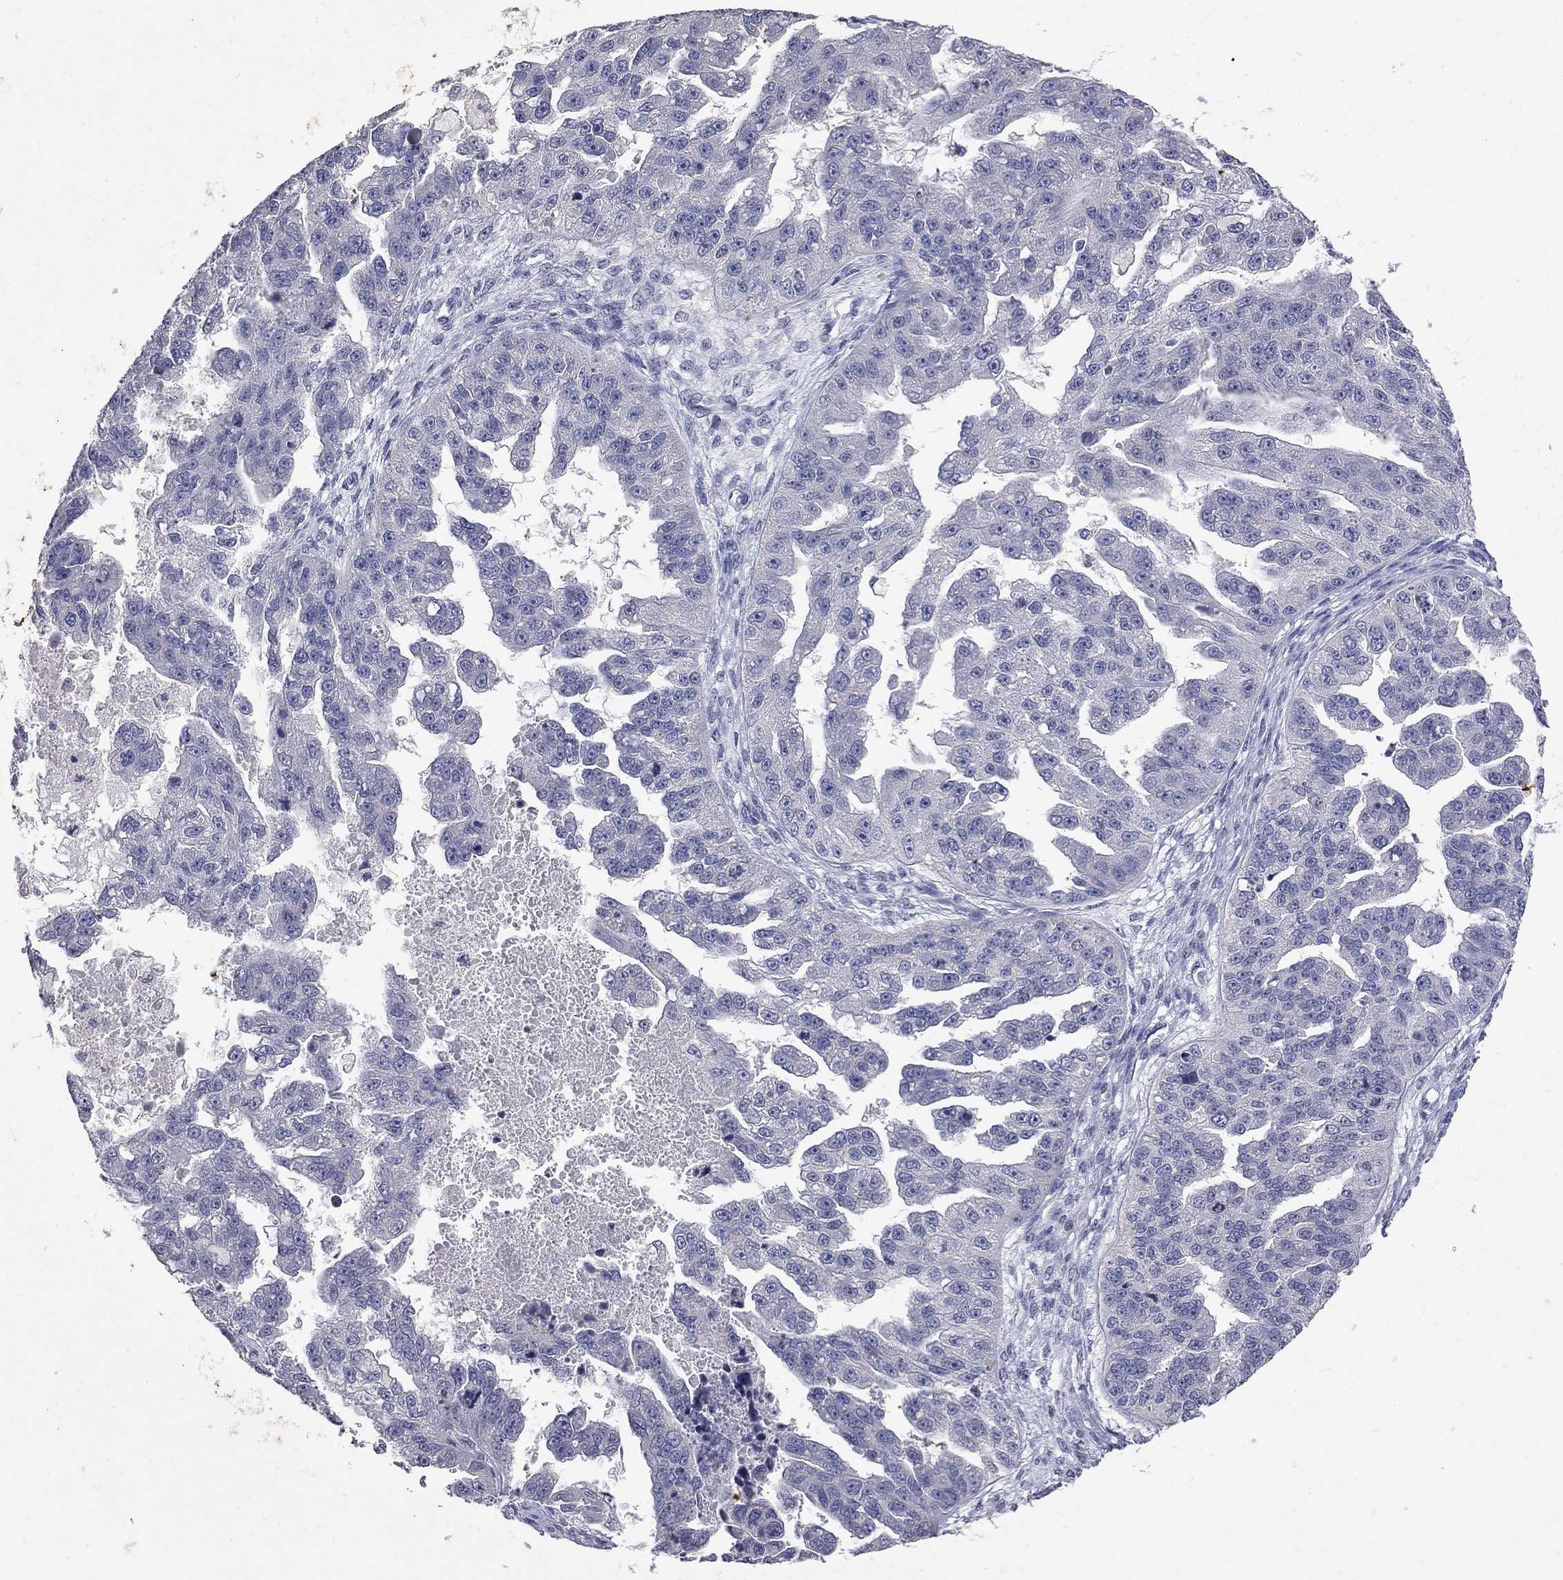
{"staining": {"intensity": "negative", "quantity": "none", "location": "none"}, "tissue": "ovarian cancer", "cell_type": "Tumor cells", "image_type": "cancer", "snomed": [{"axis": "morphology", "description": "Cystadenocarcinoma, serous, NOS"}, {"axis": "topography", "description": "Ovary"}], "caption": "IHC histopathology image of human serous cystadenocarcinoma (ovarian) stained for a protein (brown), which exhibits no expression in tumor cells.", "gene": "NOS2", "patient": {"sex": "female", "age": 58}}